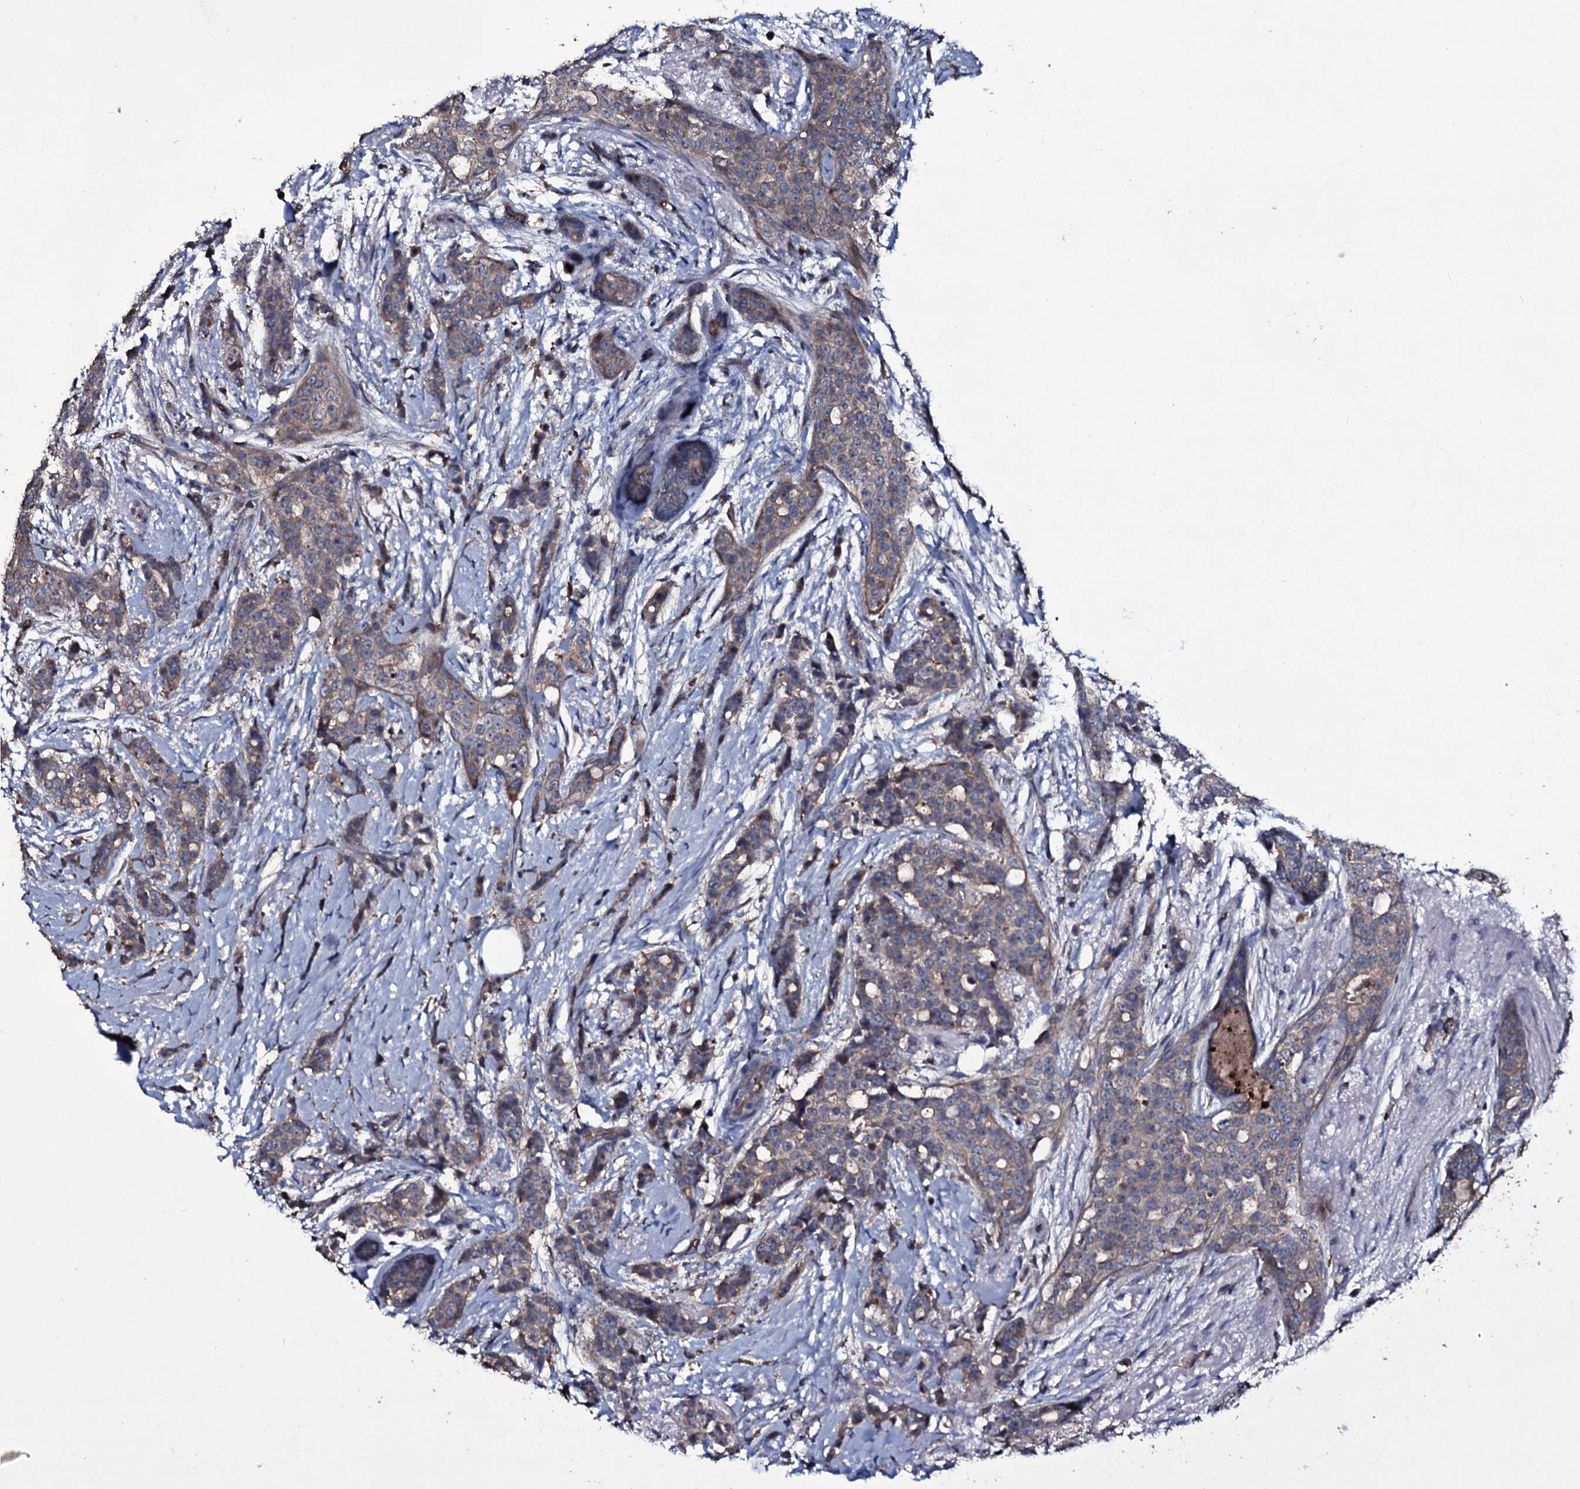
{"staining": {"intensity": "weak", "quantity": "25%-75%", "location": "cytoplasmic/membranous"}, "tissue": "breast cancer", "cell_type": "Tumor cells", "image_type": "cancer", "snomed": [{"axis": "morphology", "description": "Lobular carcinoma"}, {"axis": "topography", "description": "Breast"}], "caption": "The histopathology image shows a brown stain indicating the presence of a protein in the cytoplasmic/membranous of tumor cells in lobular carcinoma (breast).", "gene": "ZSWIM8", "patient": {"sex": "female", "age": 51}}